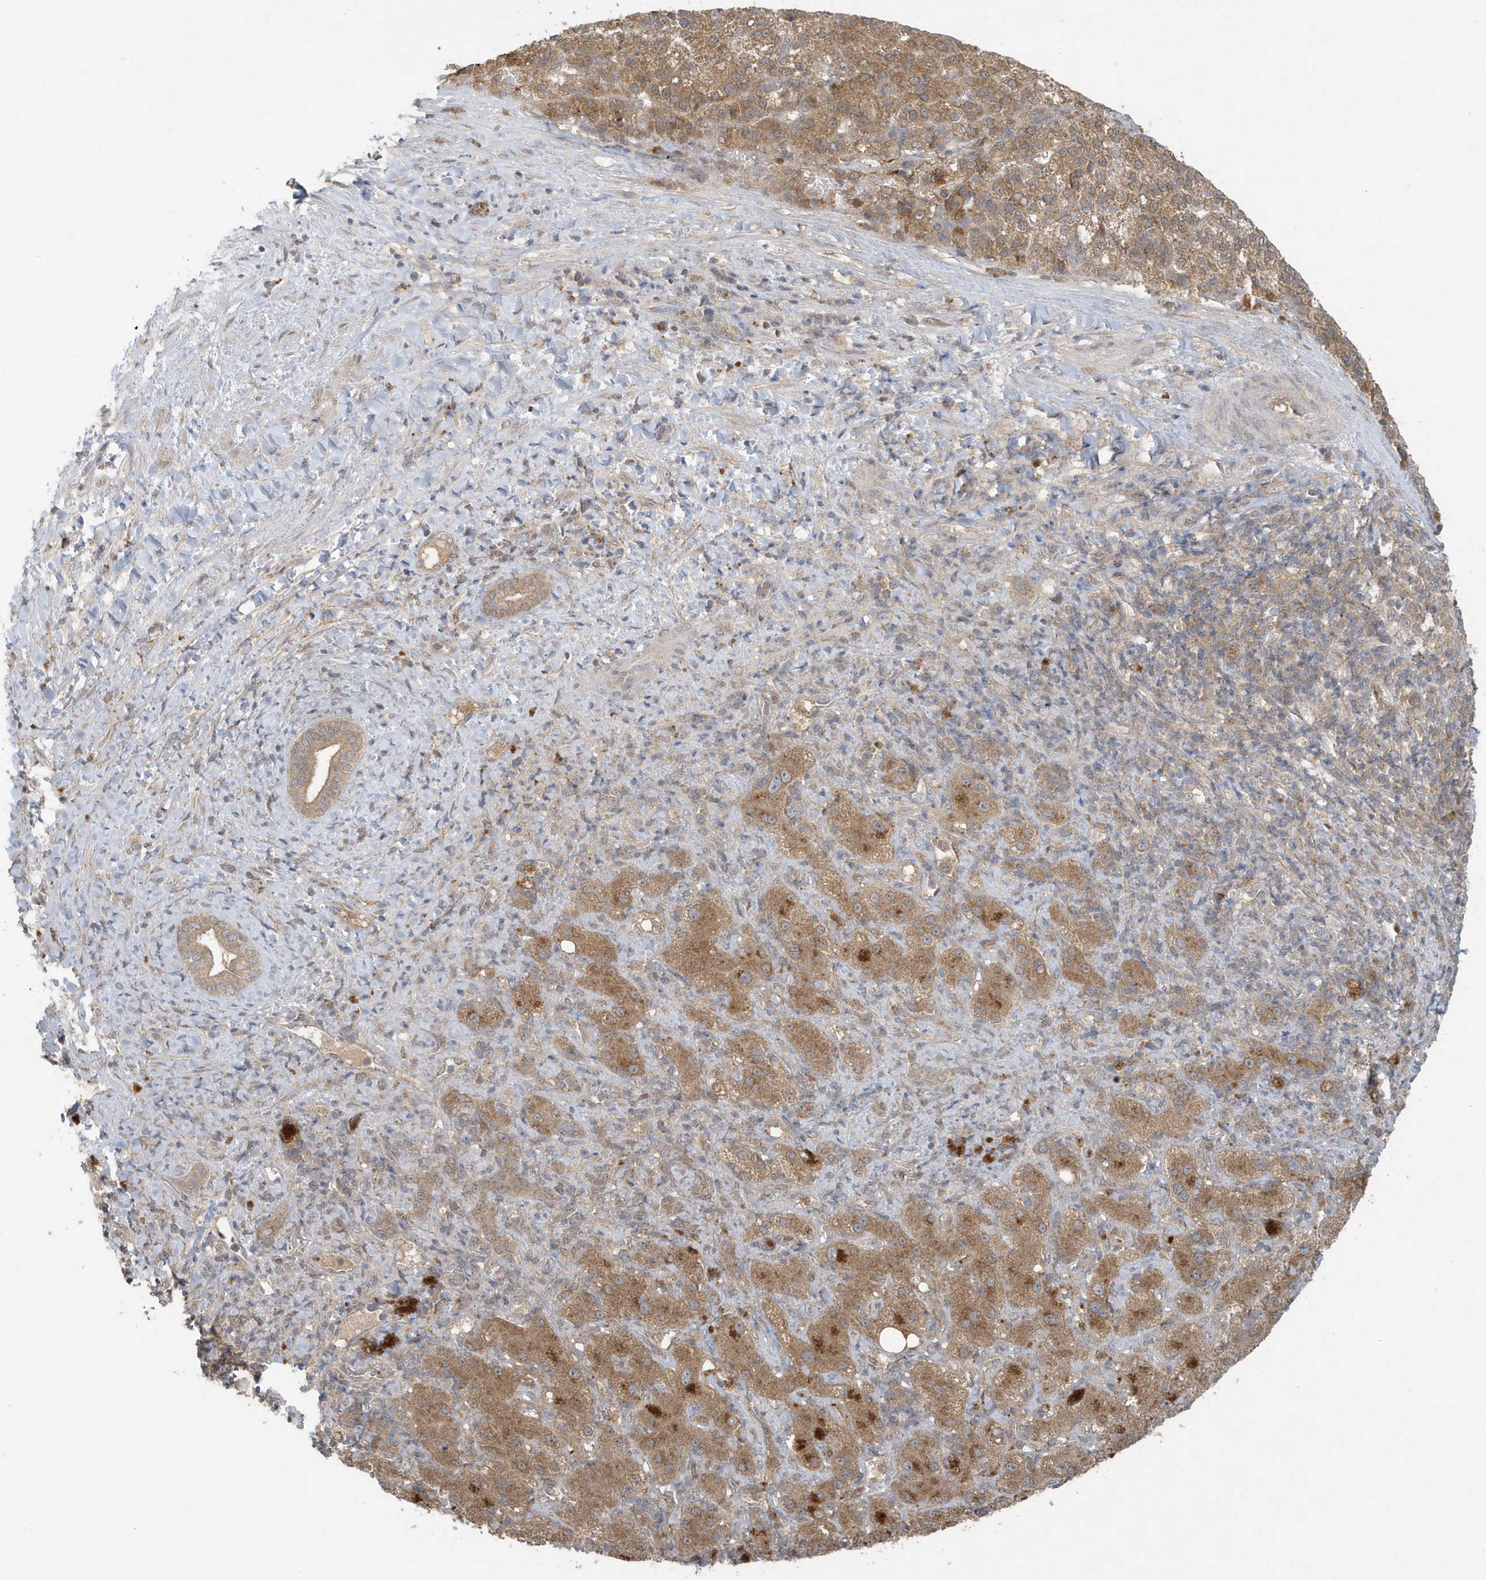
{"staining": {"intensity": "moderate", "quantity": ">75%", "location": "cytoplasmic/membranous"}, "tissue": "liver cancer", "cell_type": "Tumor cells", "image_type": "cancer", "snomed": [{"axis": "morphology", "description": "Carcinoma, Hepatocellular, NOS"}, {"axis": "topography", "description": "Liver"}], "caption": "Moderate cytoplasmic/membranous protein expression is identified in approximately >75% of tumor cells in liver cancer.", "gene": "C1RL", "patient": {"sex": "female", "age": 58}}